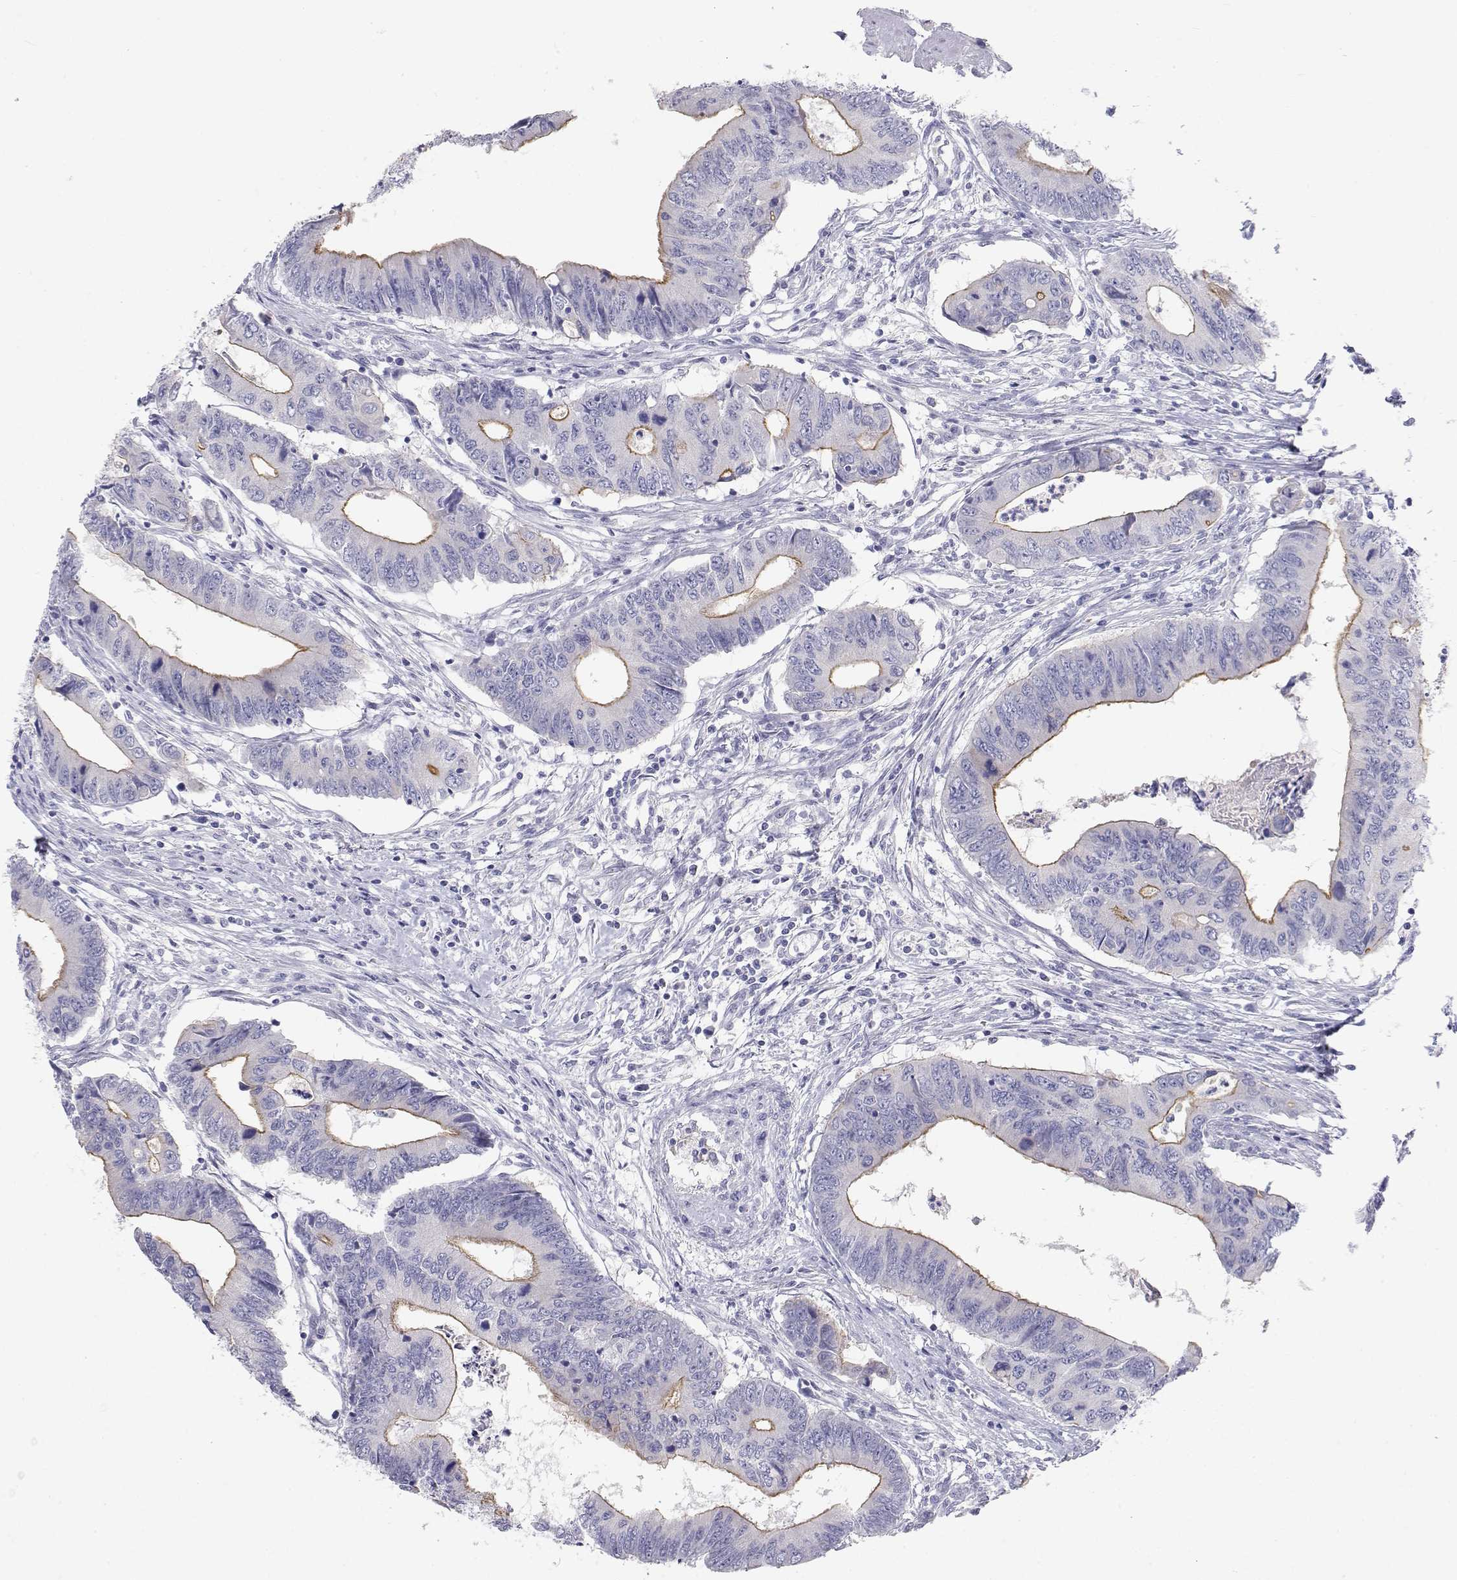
{"staining": {"intensity": "moderate", "quantity": "<25%", "location": "cytoplasmic/membranous"}, "tissue": "colorectal cancer", "cell_type": "Tumor cells", "image_type": "cancer", "snomed": [{"axis": "morphology", "description": "Adenocarcinoma, NOS"}, {"axis": "topography", "description": "Colon"}], "caption": "This micrograph demonstrates immunohistochemistry staining of colorectal cancer, with low moderate cytoplasmic/membranous staining in approximately <25% of tumor cells.", "gene": "MISP", "patient": {"sex": "male", "age": 53}}